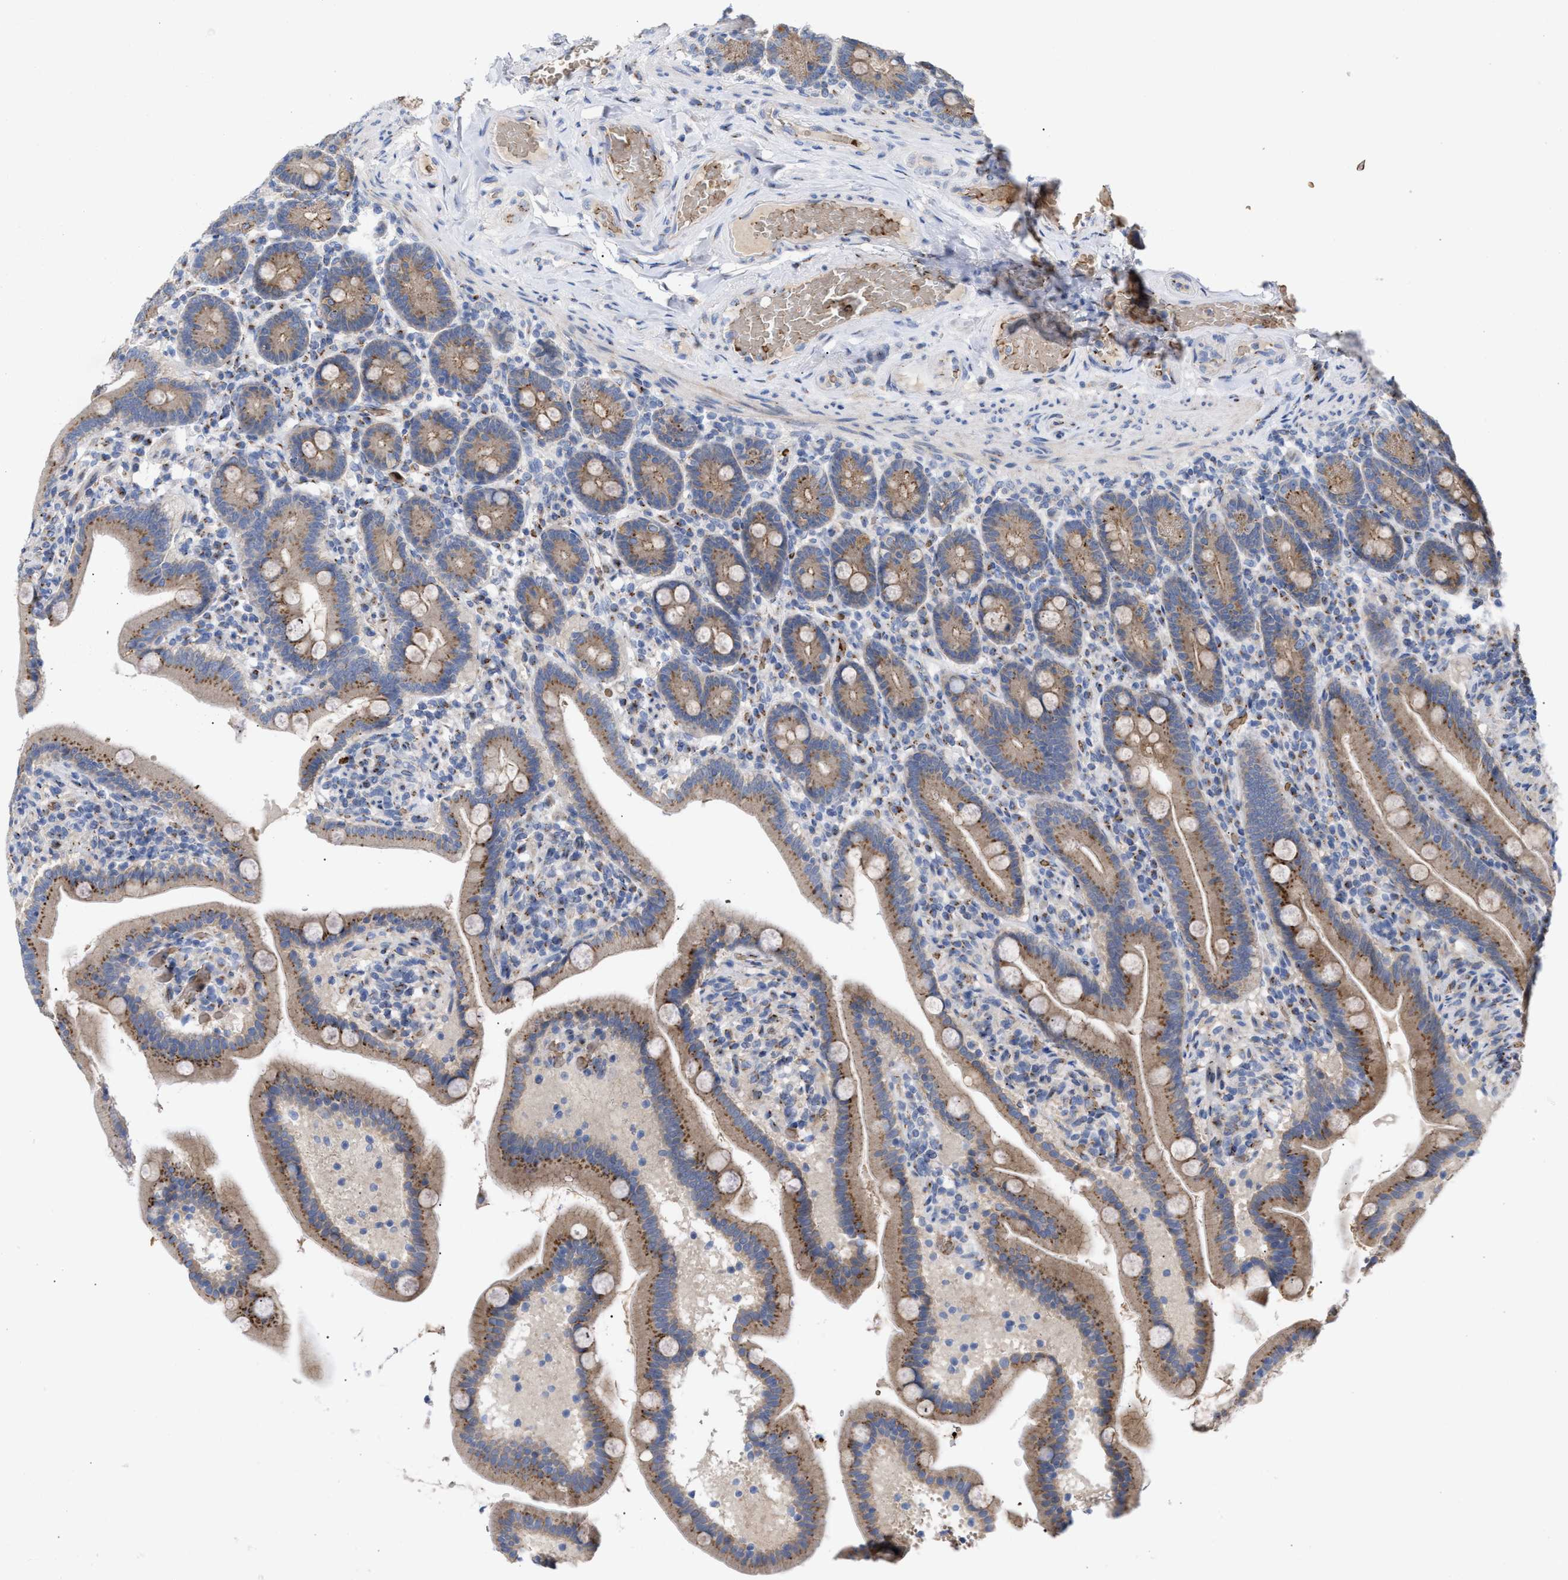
{"staining": {"intensity": "moderate", "quantity": "25%-75%", "location": "cytoplasmic/membranous"}, "tissue": "duodenum", "cell_type": "Glandular cells", "image_type": "normal", "snomed": [{"axis": "morphology", "description": "Normal tissue, NOS"}, {"axis": "topography", "description": "Duodenum"}], "caption": "Brown immunohistochemical staining in normal human duodenum displays moderate cytoplasmic/membranous expression in about 25%-75% of glandular cells.", "gene": "CCL2", "patient": {"sex": "male", "age": 54}}